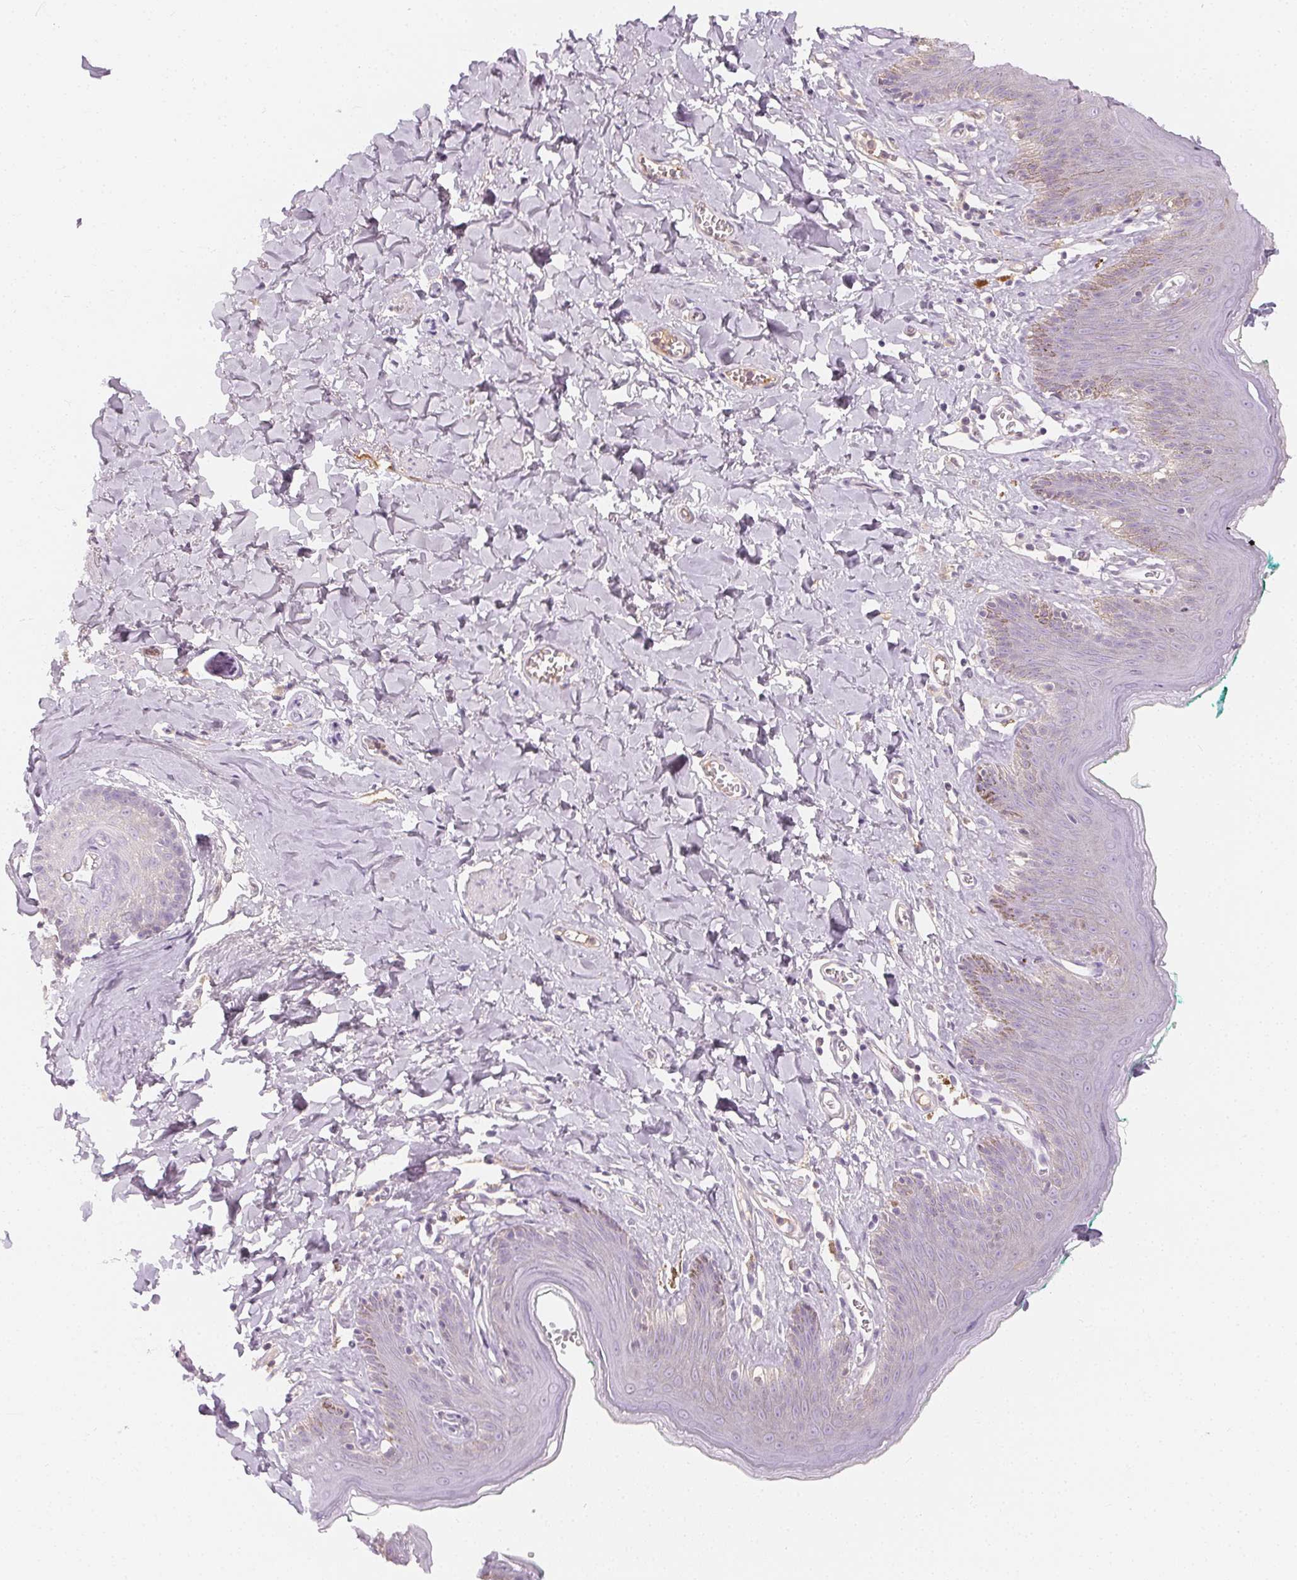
{"staining": {"intensity": "negative", "quantity": "none", "location": "none"}, "tissue": "skin", "cell_type": "Epidermal cells", "image_type": "normal", "snomed": [{"axis": "morphology", "description": "Normal tissue, NOS"}, {"axis": "topography", "description": "Vulva"}, {"axis": "topography", "description": "Peripheral nerve tissue"}], "caption": "Histopathology image shows no protein positivity in epidermal cells of benign skin.", "gene": "AFM", "patient": {"sex": "female", "age": 66}}